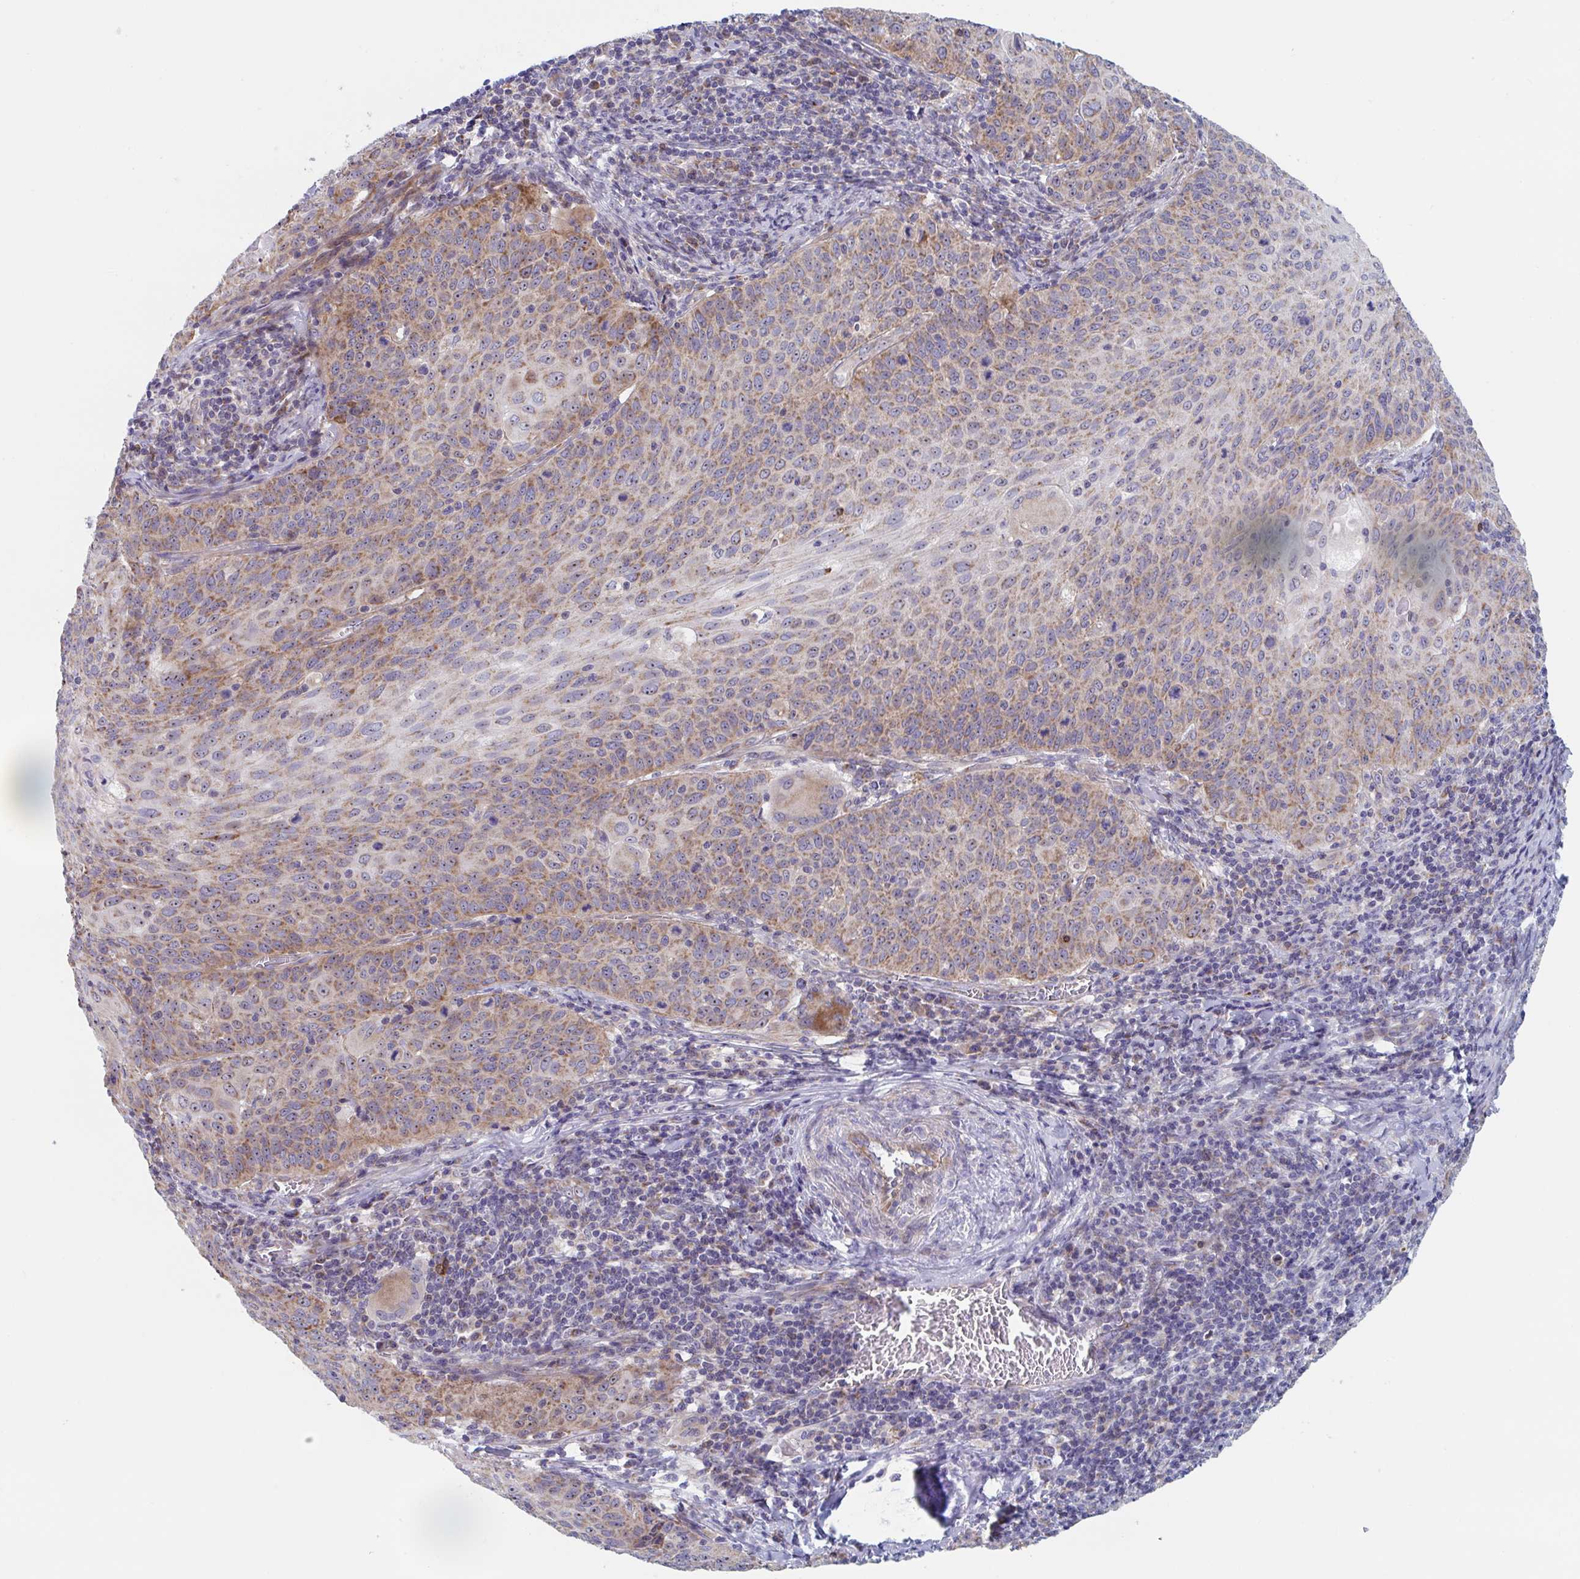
{"staining": {"intensity": "moderate", "quantity": "25%-75%", "location": "cytoplasmic/membranous,nuclear"}, "tissue": "cervical cancer", "cell_type": "Tumor cells", "image_type": "cancer", "snomed": [{"axis": "morphology", "description": "Squamous cell carcinoma, NOS"}, {"axis": "topography", "description": "Cervix"}], "caption": "A histopathology image showing moderate cytoplasmic/membranous and nuclear staining in about 25%-75% of tumor cells in squamous cell carcinoma (cervical), as visualized by brown immunohistochemical staining.", "gene": "MRPL53", "patient": {"sex": "female", "age": 65}}